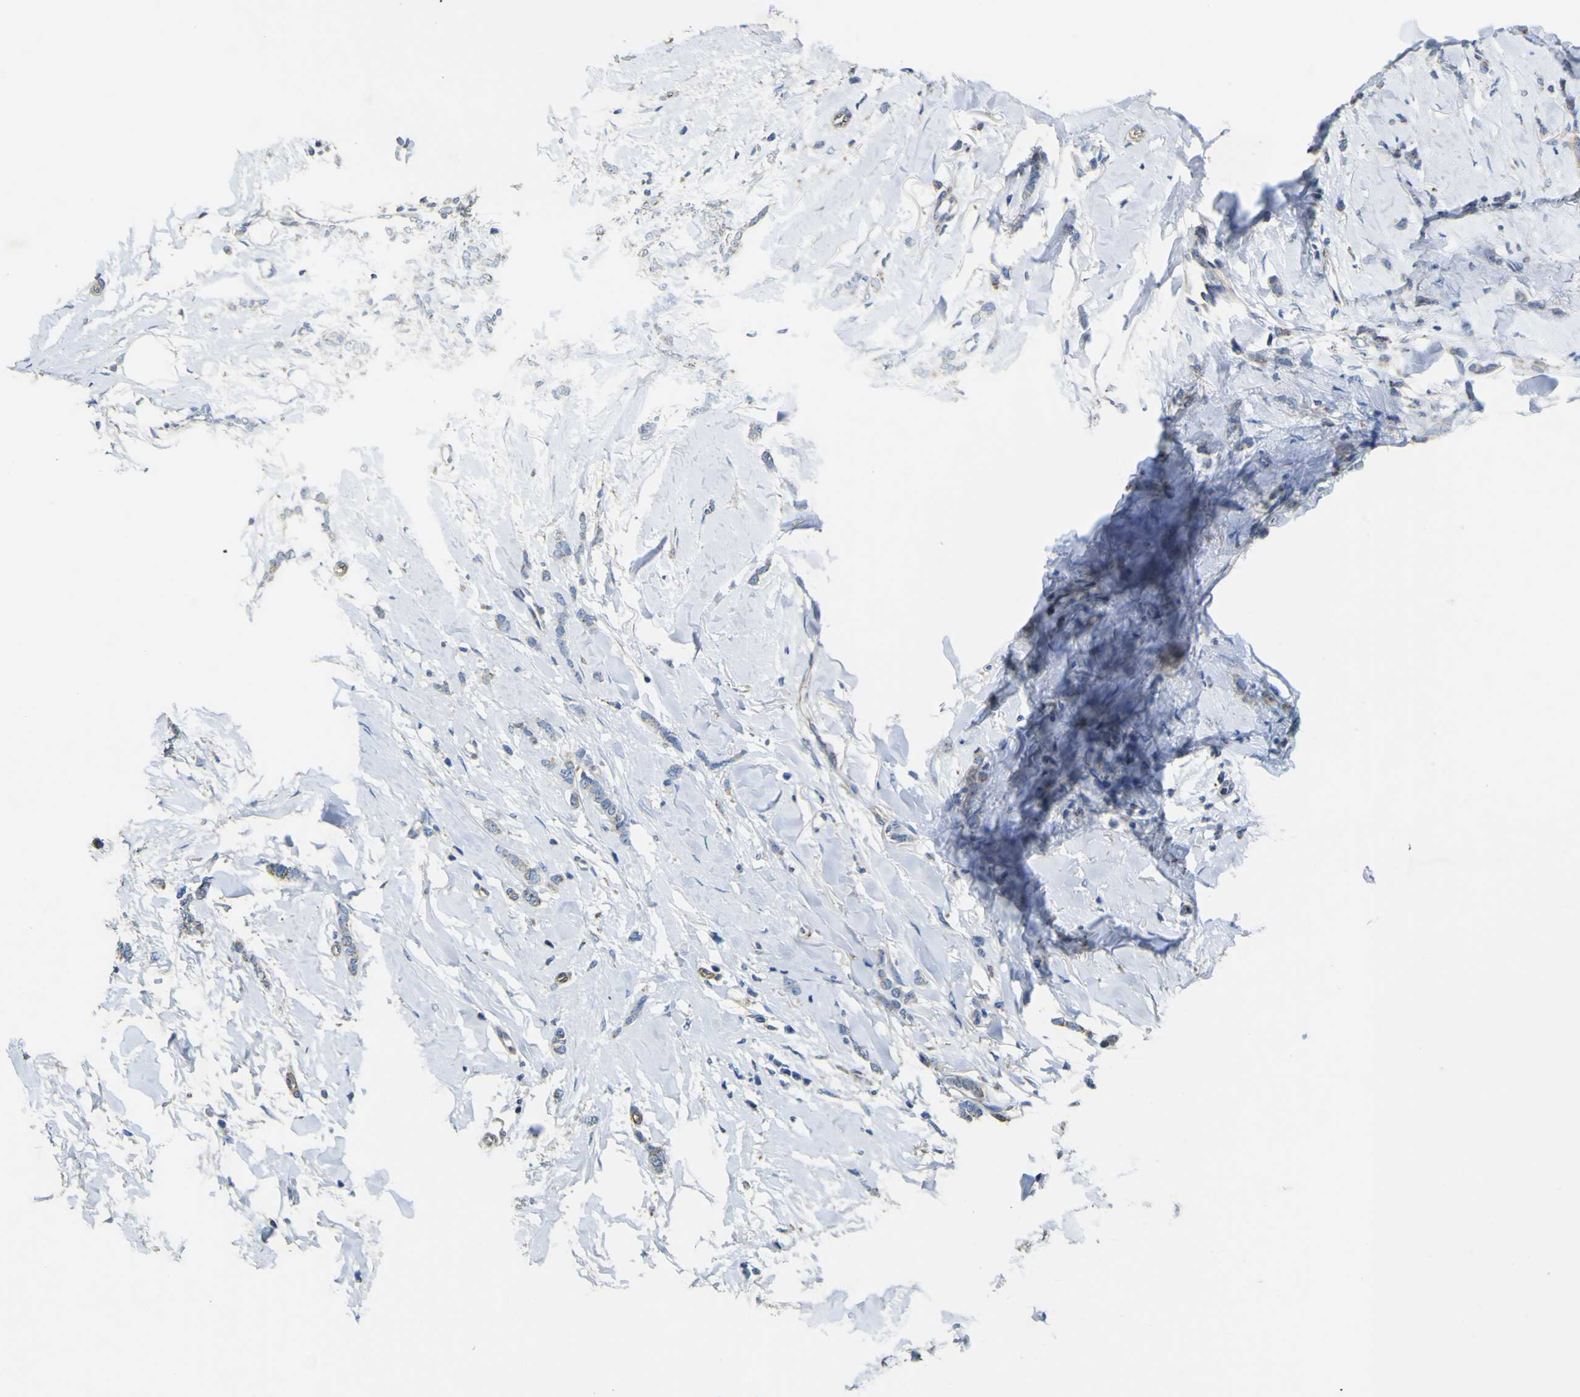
{"staining": {"intensity": "weak", "quantity": "<25%", "location": "cytoplasmic/membranous"}, "tissue": "breast cancer", "cell_type": "Tumor cells", "image_type": "cancer", "snomed": [{"axis": "morphology", "description": "Lobular carcinoma"}, {"axis": "topography", "description": "Skin"}, {"axis": "topography", "description": "Breast"}], "caption": "High magnification brightfield microscopy of breast lobular carcinoma stained with DAB (brown) and counterstained with hematoxylin (blue): tumor cells show no significant expression.", "gene": "ALDH18A1", "patient": {"sex": "female", "age": 46}}